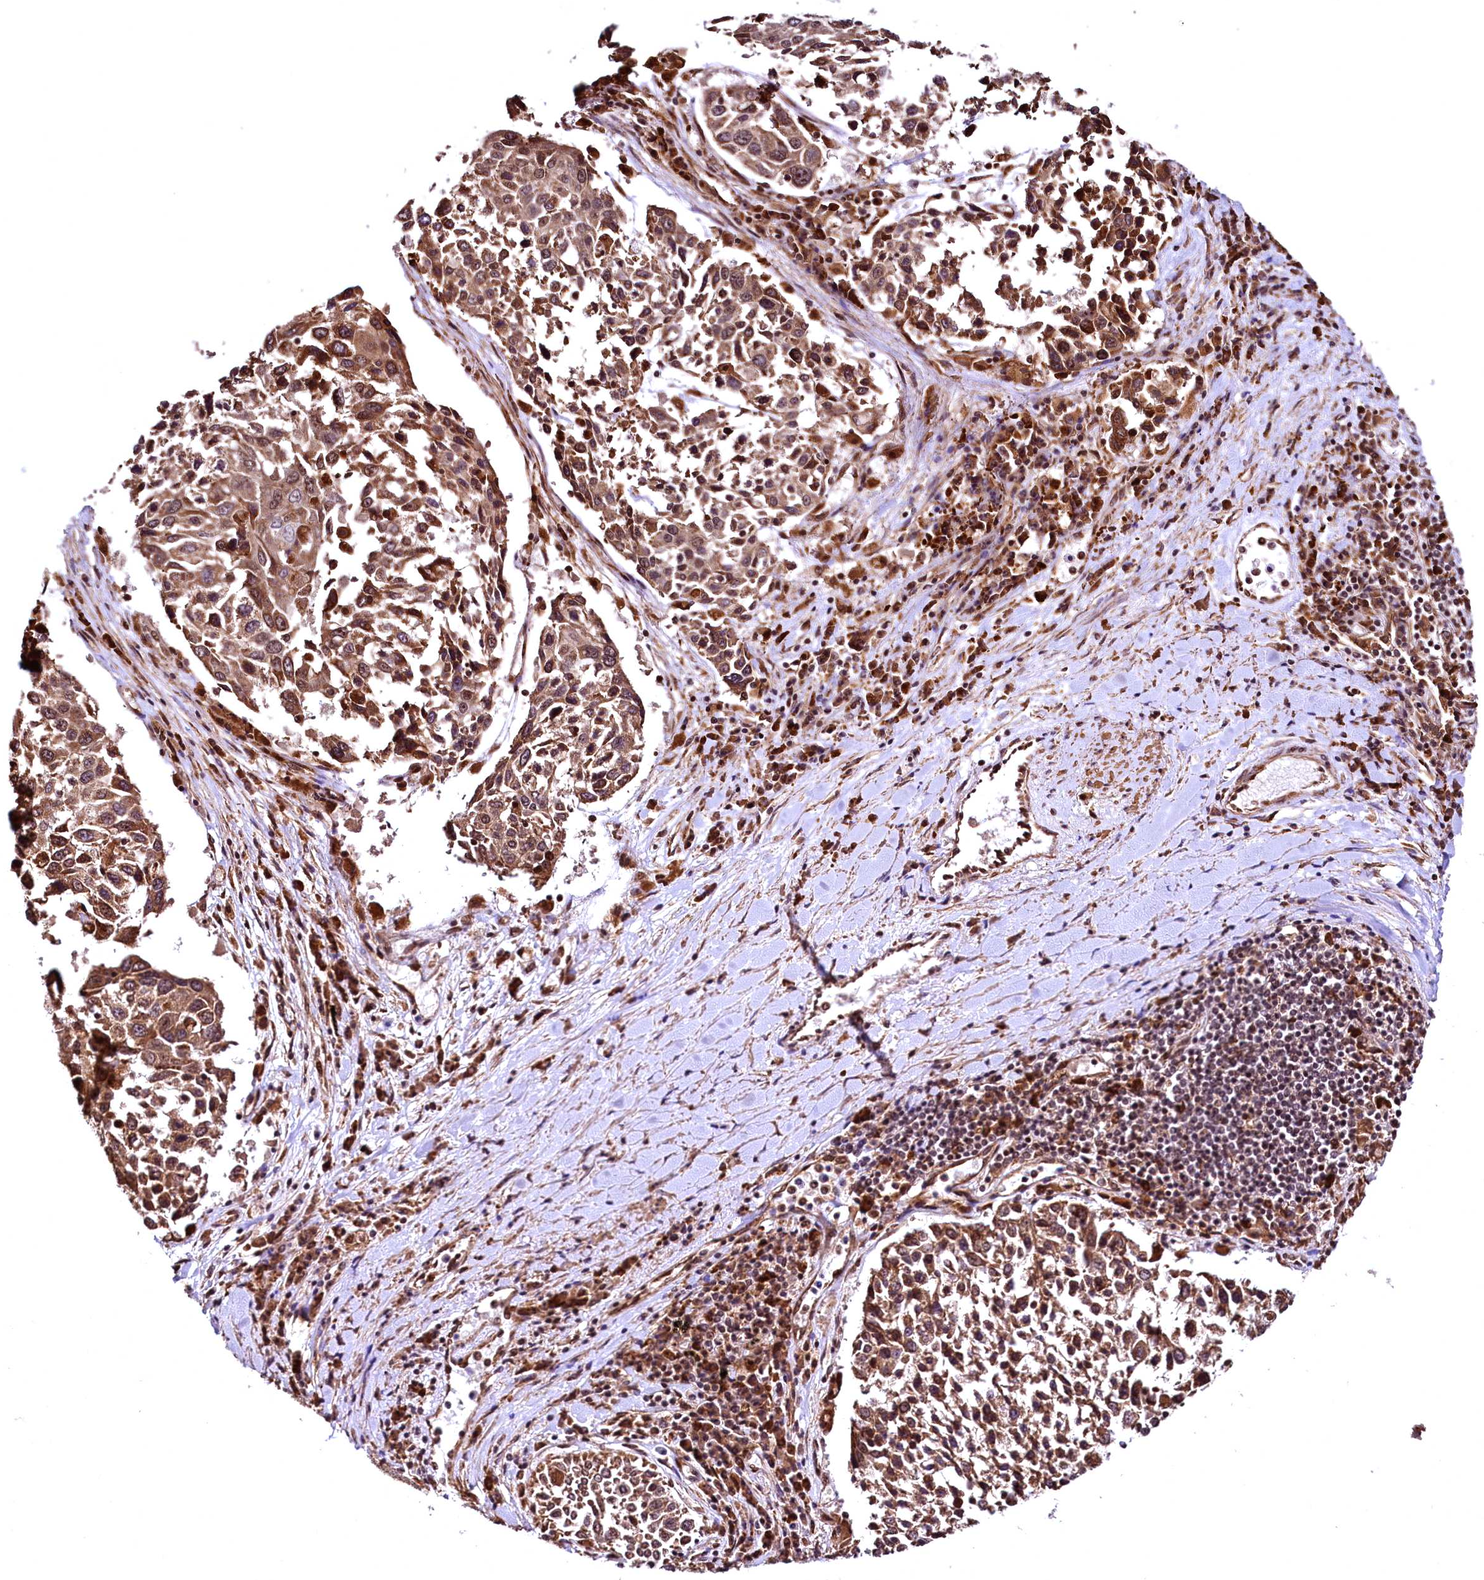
{"staining": {"intensity": "moderate", "quantity": ">75%", "location": "cytoplasmic/membranous"}, "tissue": "lung cancer", "cell_type": "Tumor cells", "image_type": "cancer", "snomed": [{"axis": "morphology", "description": "Squamous cell carcinoma, NOS"}, {"axis": "topography", "description": "Lung"}], "caption": "Human lung cancer stained with a protein marker reveals moderate staining in tumor cells.", "gene": "PDS5B", "patient": {"sex": "male", "age": 65}}